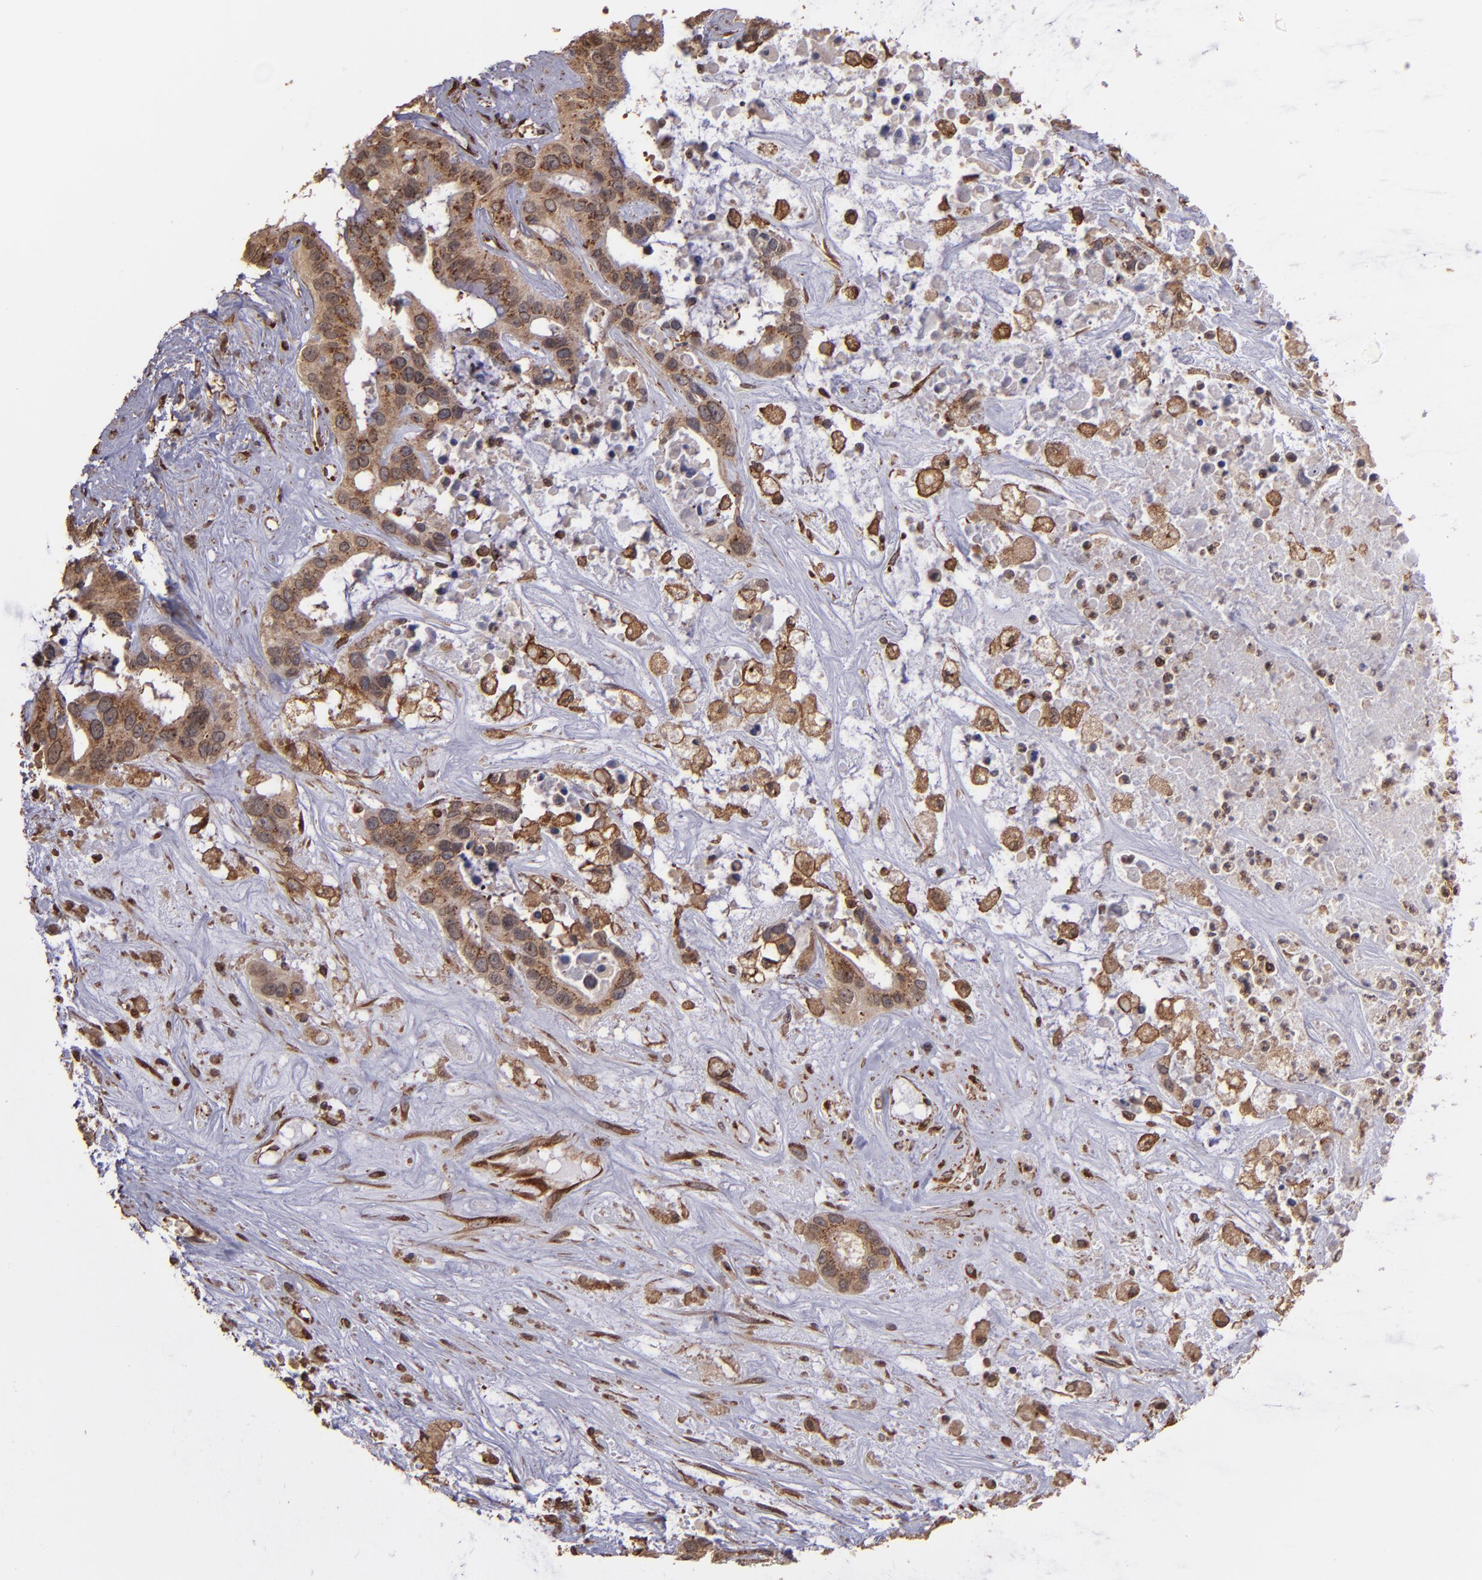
{"staining": {"intensity": "moderate", "quantity": ">75%", "location": "cytoplasmic/membranous"}, "tissue": "liver cancer", "cell_type": "Tumor cells", "image_type": "cancer", "snomed": [{"axis": "morphology", "description": "Cholangiocarcinoma"}, {"axis": "topography", "description": "Liver"}], "caption": "A brown stain highlights moderate cytoplasmic/membranous expression of a protein in human liver cancer (cholangiocarcinoma) tumor cells.", "gene": "TRIP11", "patient": {"sex": "female", "age": 65}}